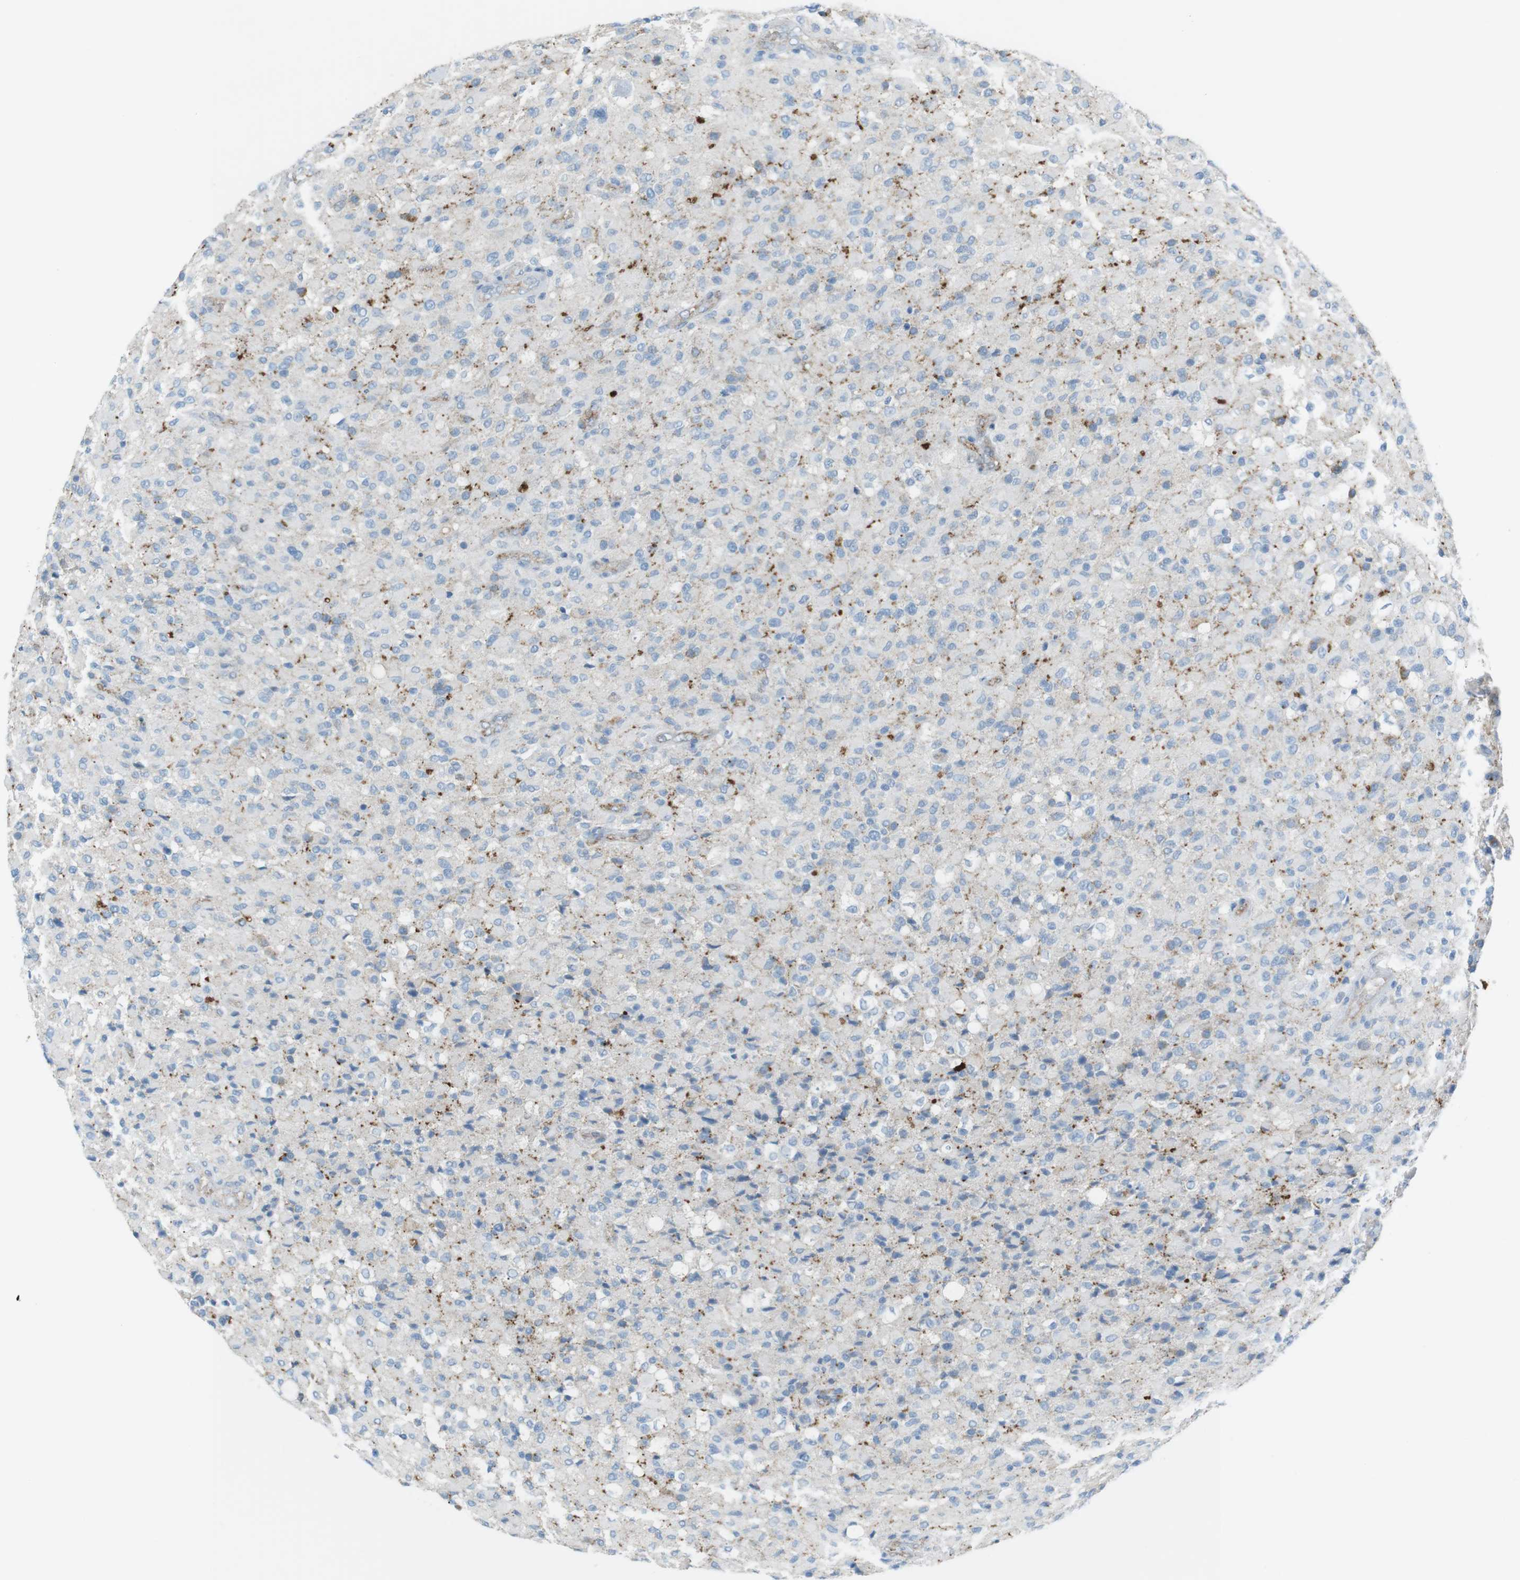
{"staining": {"intensity": "weak", "quantity": "<25%", "location": "cytoplasmic/membranous"}, "tissue": "glioma", "cell_type": "Tumor cells", "image_type": "cancer", "snomed": [{"axis": "morphology", "description": "Glioma, malignant, High grade"}, {"axis": "topography", "description": "Brain"}], "caption": "High magnification brightfield microscopy of glioma stained with DAB (3,3'-diaminobenzidine) (brown) and counterstained with hematoxylin (blue): tumor cells show no significant staining.", "gene": "VAMP1", "patient": {"sex": "male", "age": 71}}